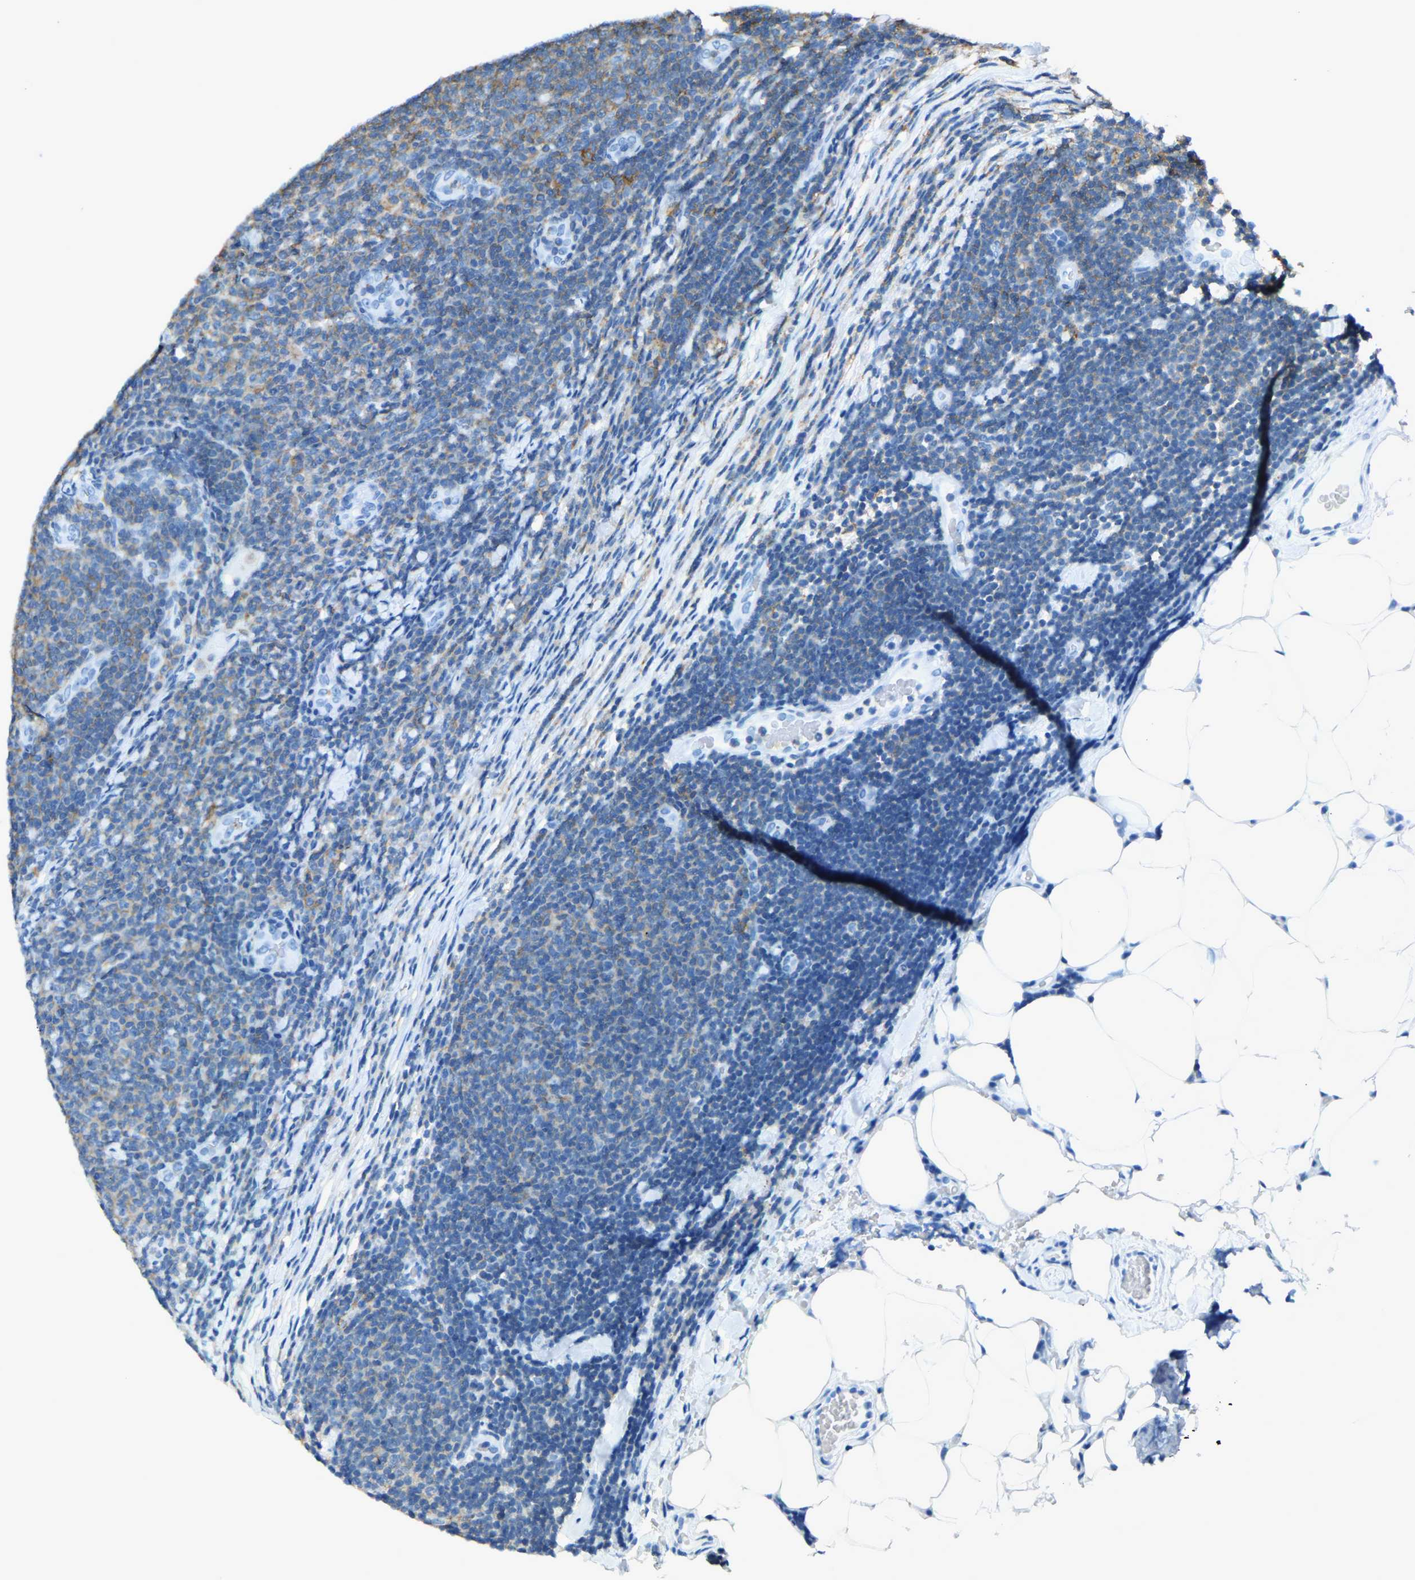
{"staining": {"intensity": "moderate", "quantity": "<25%", "location": "cytoplasmic/membranous"}, "tissue": "lymphoma", "cell_type": "Tumor cells", "image_type": "cancer", "snomed": [{"axis": "morphology", "description": "Malignant lymphoma, non-Hodgkin's type, Low grade"}, {"axis": "topography", "description": "Lymph node"}], "caption": "Brown immunohistochemical staining in human lymphoma demonstrates moderate cytoplasmic/membranous positivity in about <25% of tumor cells. (DAB (3,3'-diaminobenzidine) IHC with brightfield microscopy, high magnification).", "gene": "LSP1", "patient": {"sex": "male", "age": 66}}